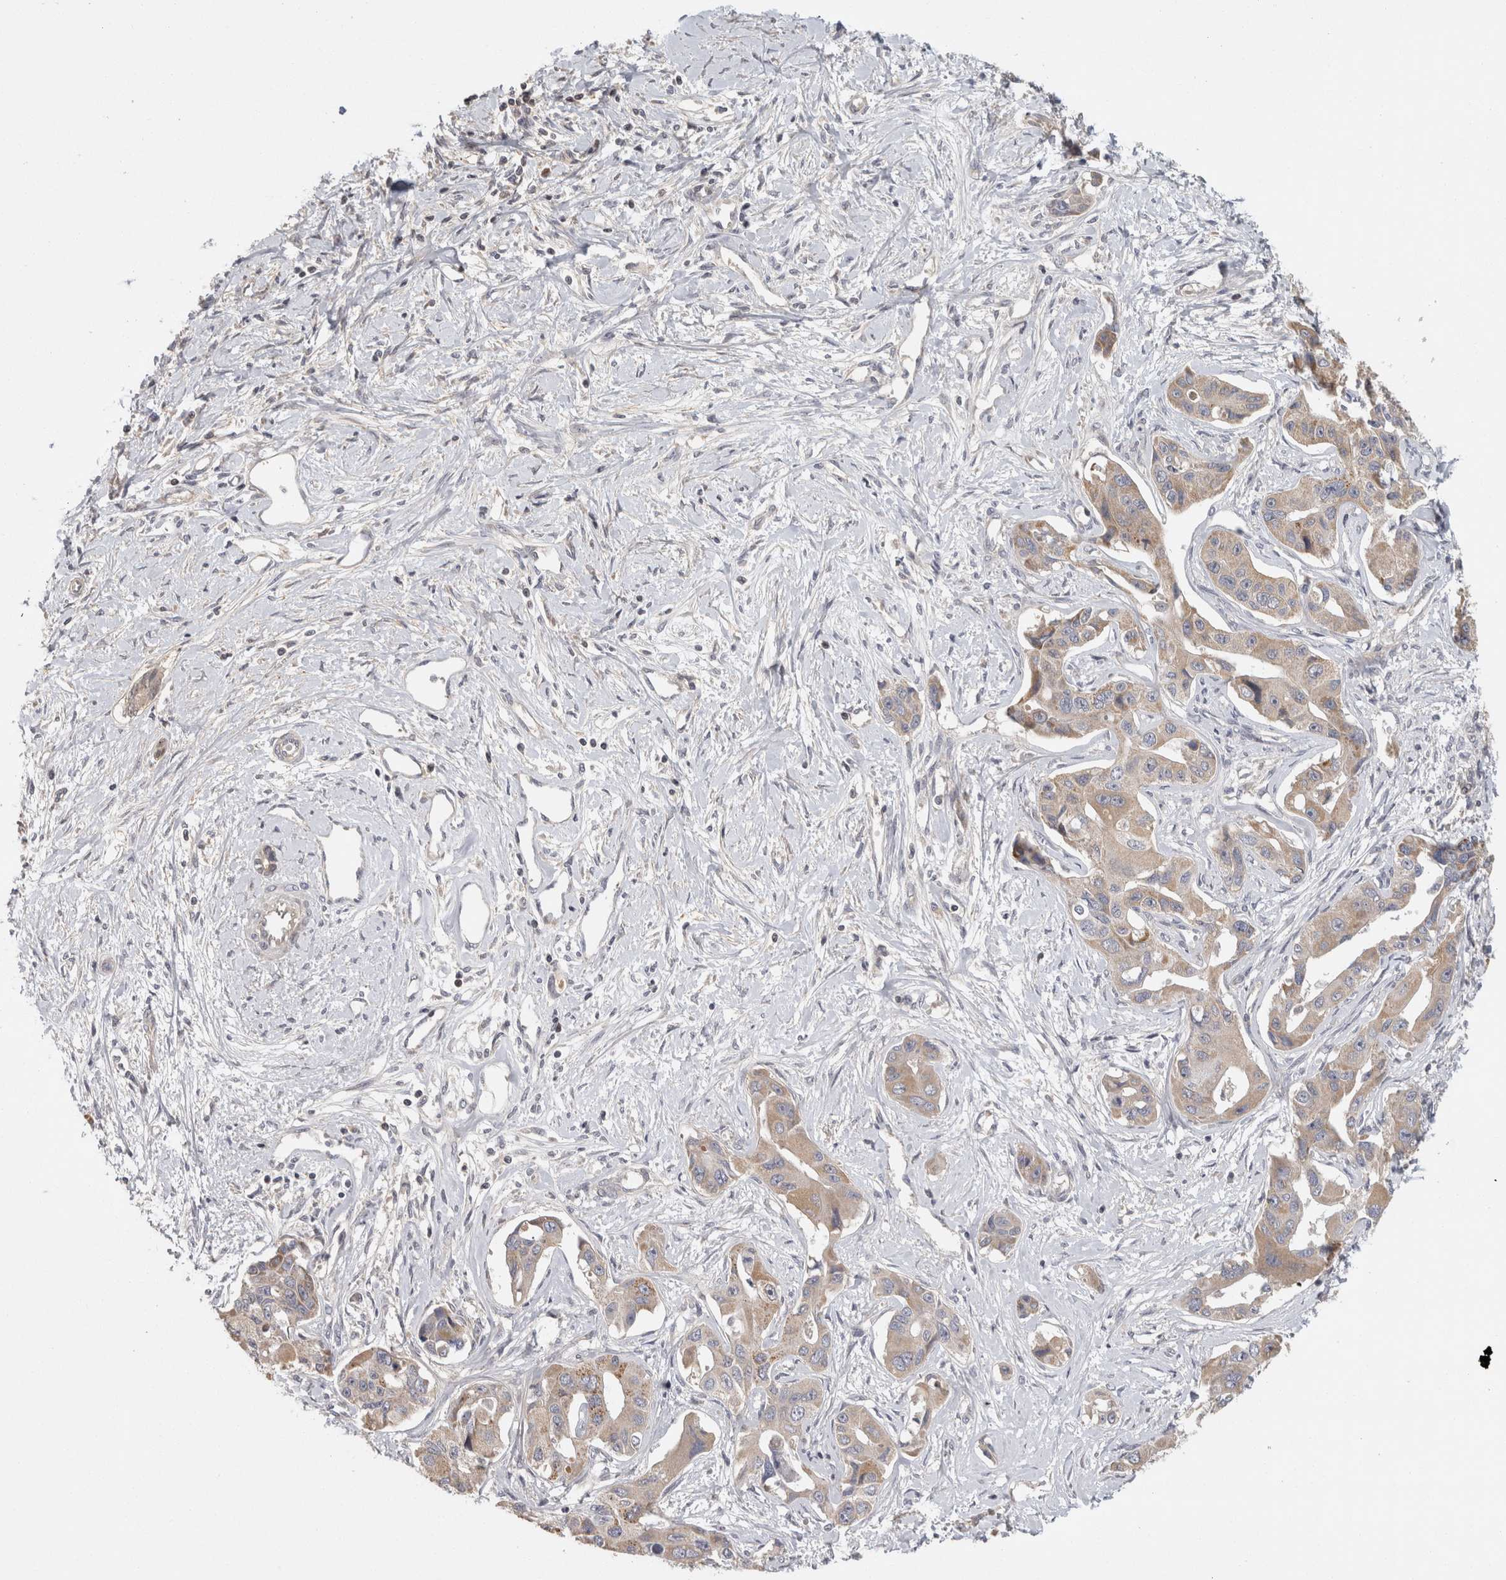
{"staining": {"intensity": "moderate", "quantity": "25%-75%", "location": "cytoplasmic/membranous"}, "tissue": "liver cancer", "cell_type": "Tumor cells", "image_type": "cancer", "snomed": [{"axis": "morphology", "description": "Cholangiocarcinoma"}, {"axis": "topography", "description": "Liver"}], "caption": "Cholangiocarcinoma (liver) was stained to show a protein in brown. There is medium levels of moderate cytoplasmic/membranous expression in approximately 25%-75% of tumor cells.", "gene": "ACAT2", "patient": {"sex": "male", "age": 59}}